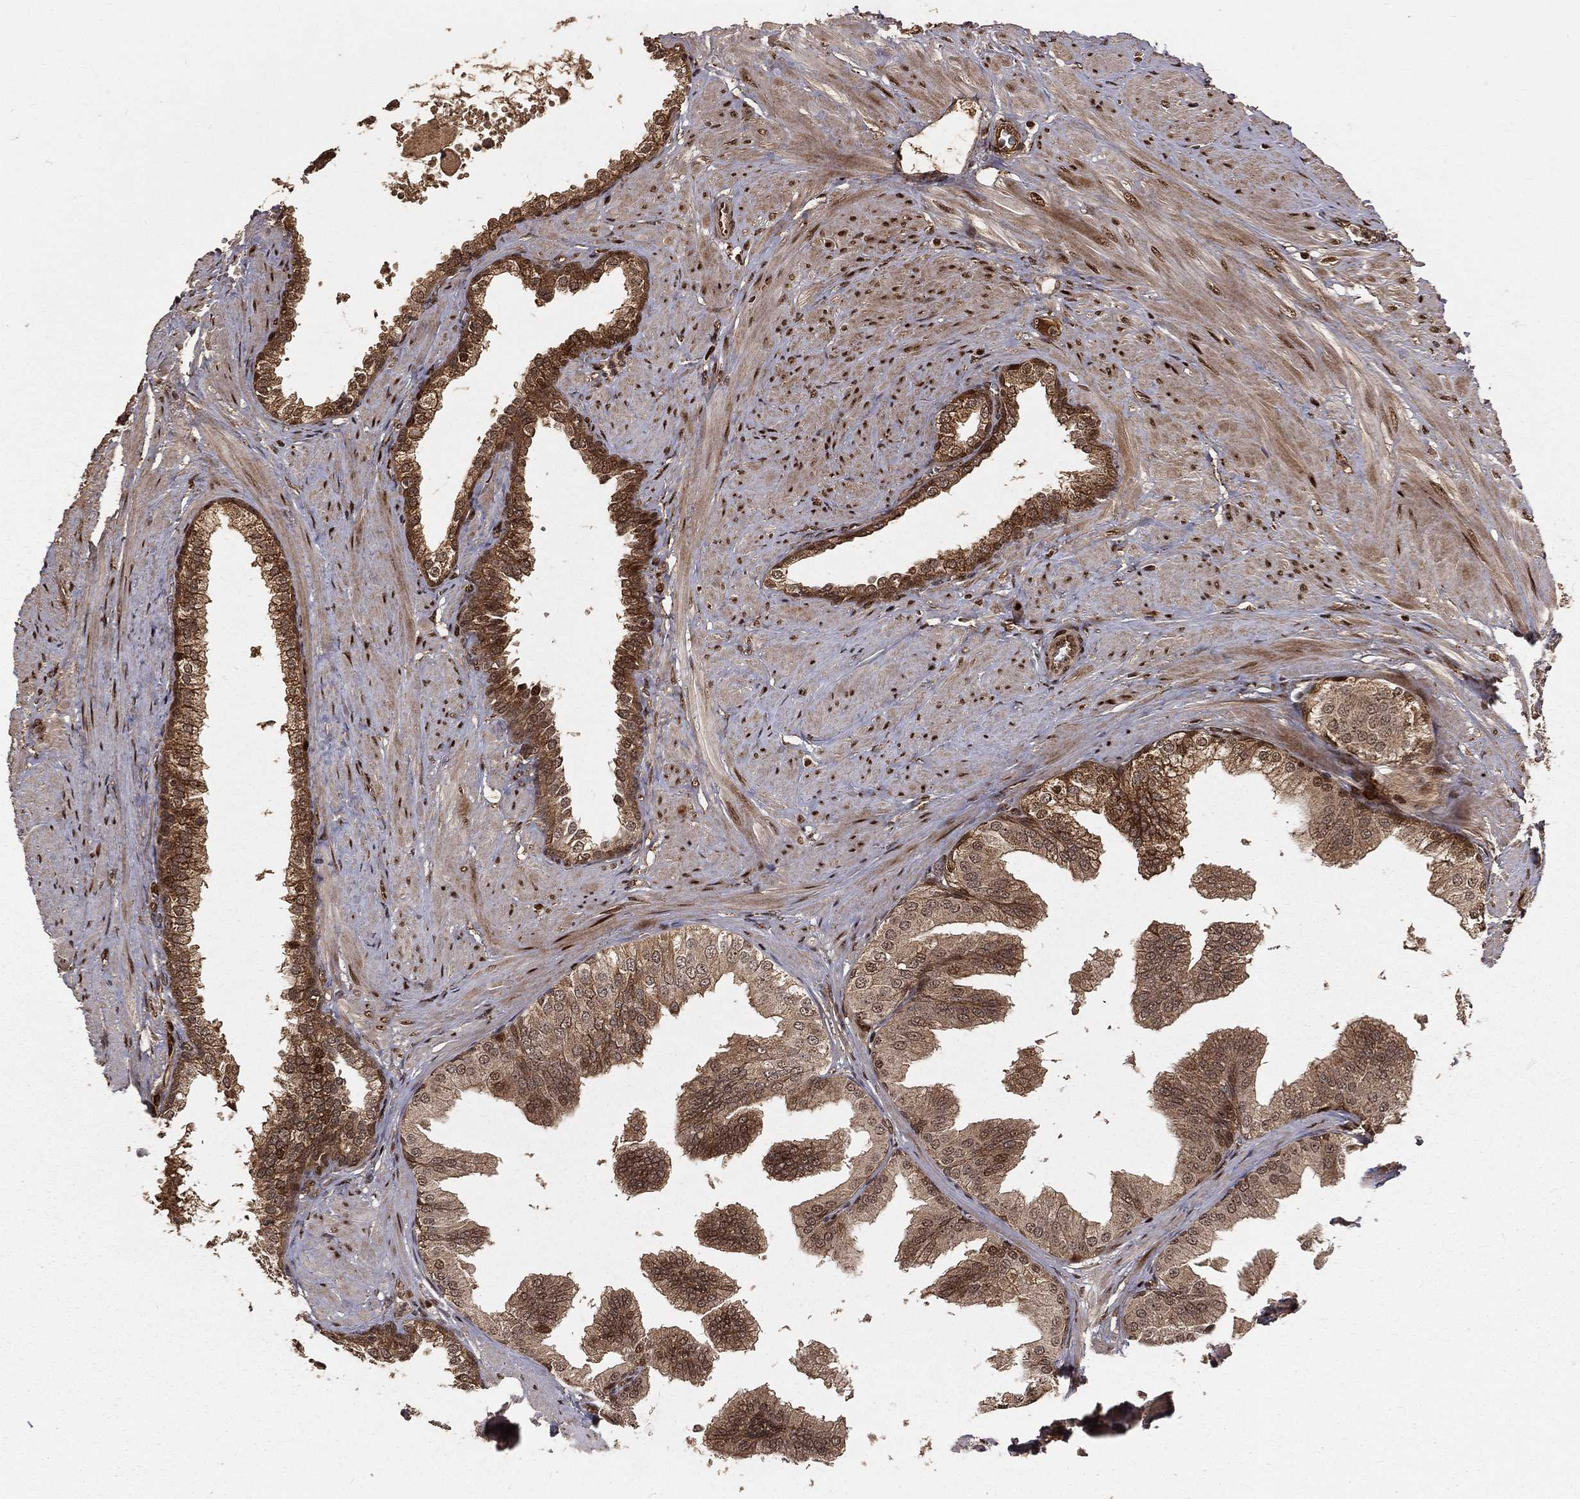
{"staining": {"intensity": "moderate", "quantity": ">75%", "location": "cytoplasmic/membranous"}, "tissue": "prostate cancer", "cell_type": "Tumor cells", "image_type": "cancer", "snomed": [{"axis": "morphology", "description": "Adenocarcinoma, NOS"}, {"axis": "topography", "description": "Prostate"}], "caption": "Protein staining displays moderate cytoplasmic/membranous staining in approximately >75% of tumor cells in prostate cancer (adenocarcinoma).", "gene": "MAPK1", "patient": {"sex": "male", "age": 69}}